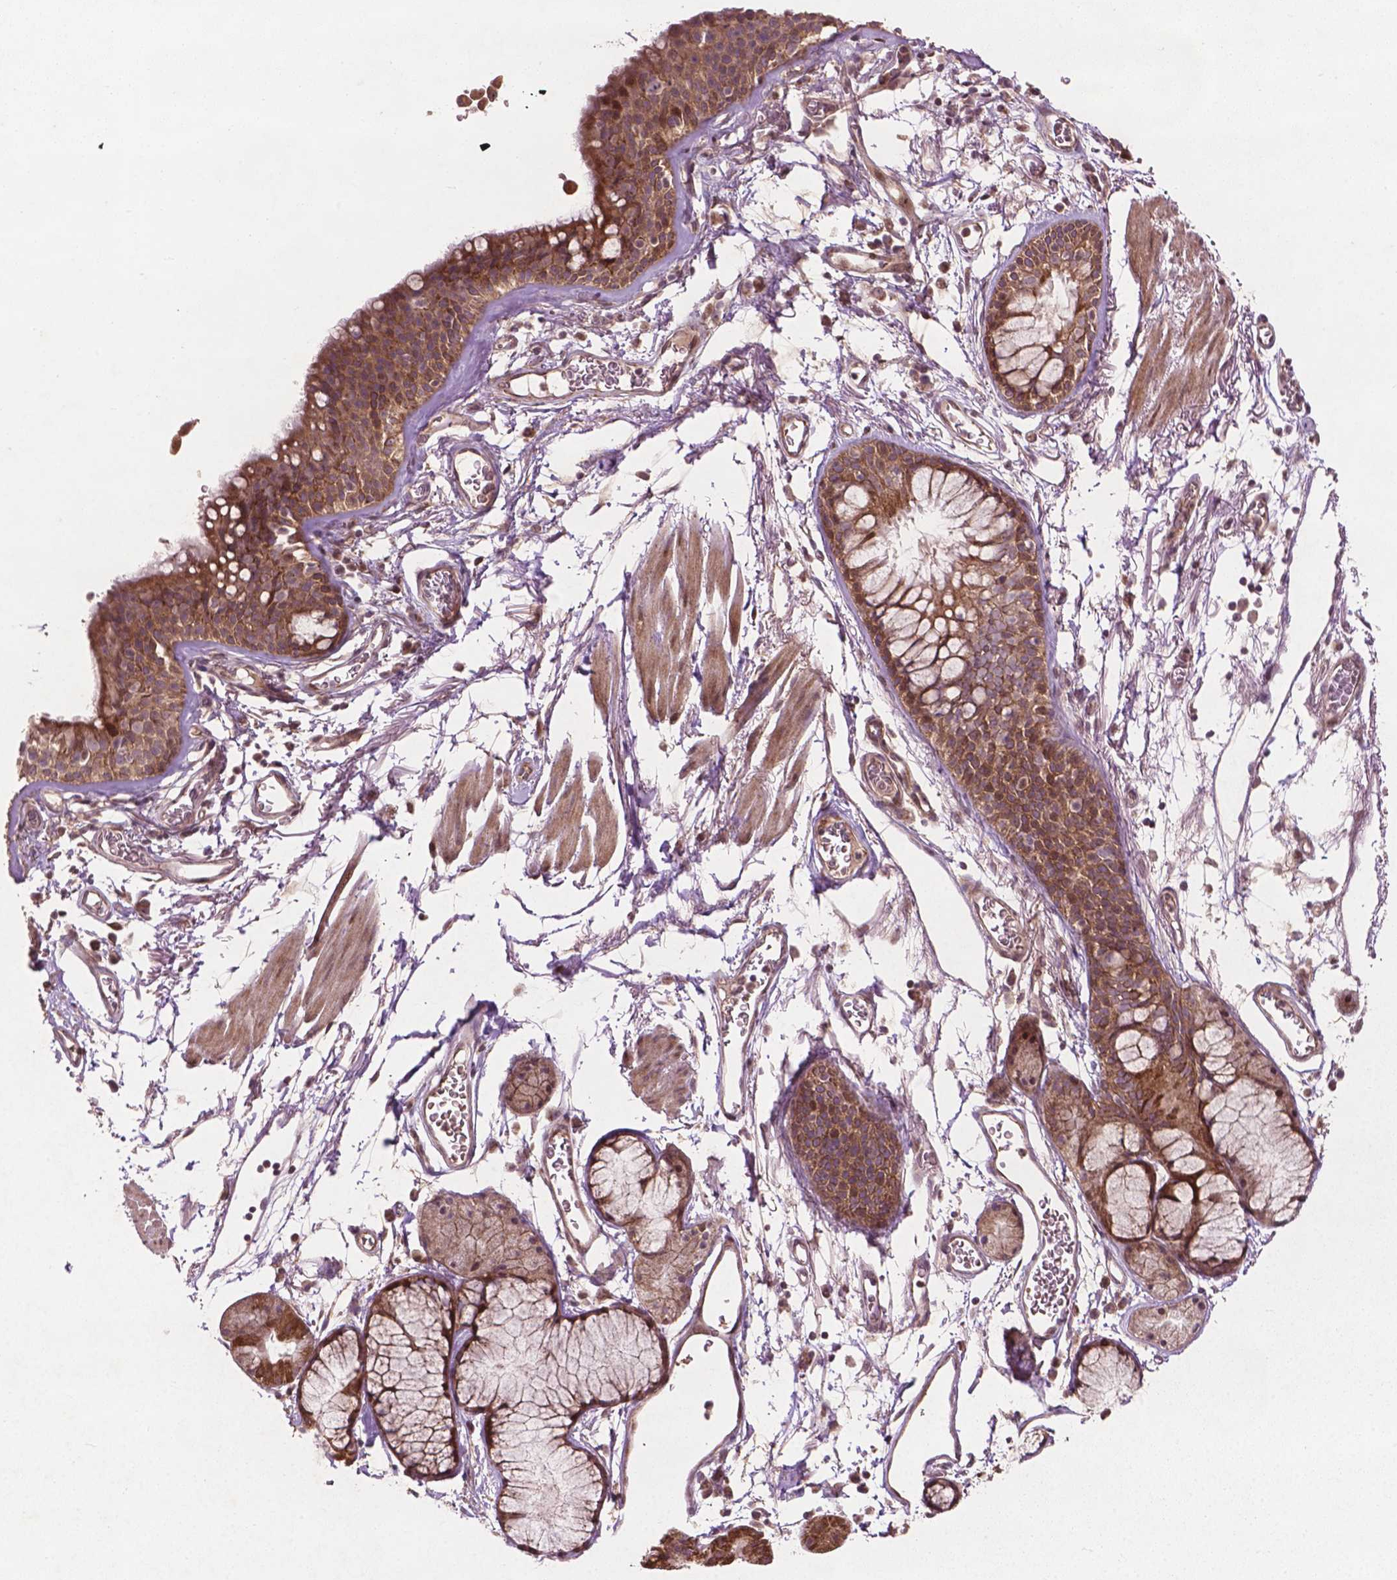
{"staining": {"intensity": "strong", "quantity": ">75%", "location": "cytoplasmic/membranous"}, "tissue": "bronchus", "cell_type": "Respiratory epithelial cells", "image_type": "normal", "snomed": [{"axis": "morphology", "description": "Normal tissue, NOS"}, {"axis": "topography", "description": "Cartilage tissue"}, {"axis": "topography", "description": "Bronchus"}], "caption": "Protein positivity by immunohistochemistry exhibits strong cytoplasmic/membranous expression in approximately >75% of respiratory epithelial cells in benign bronchus.", "gene": "B3GALNT2", "patient": {"sex": "female", "age": 79}}